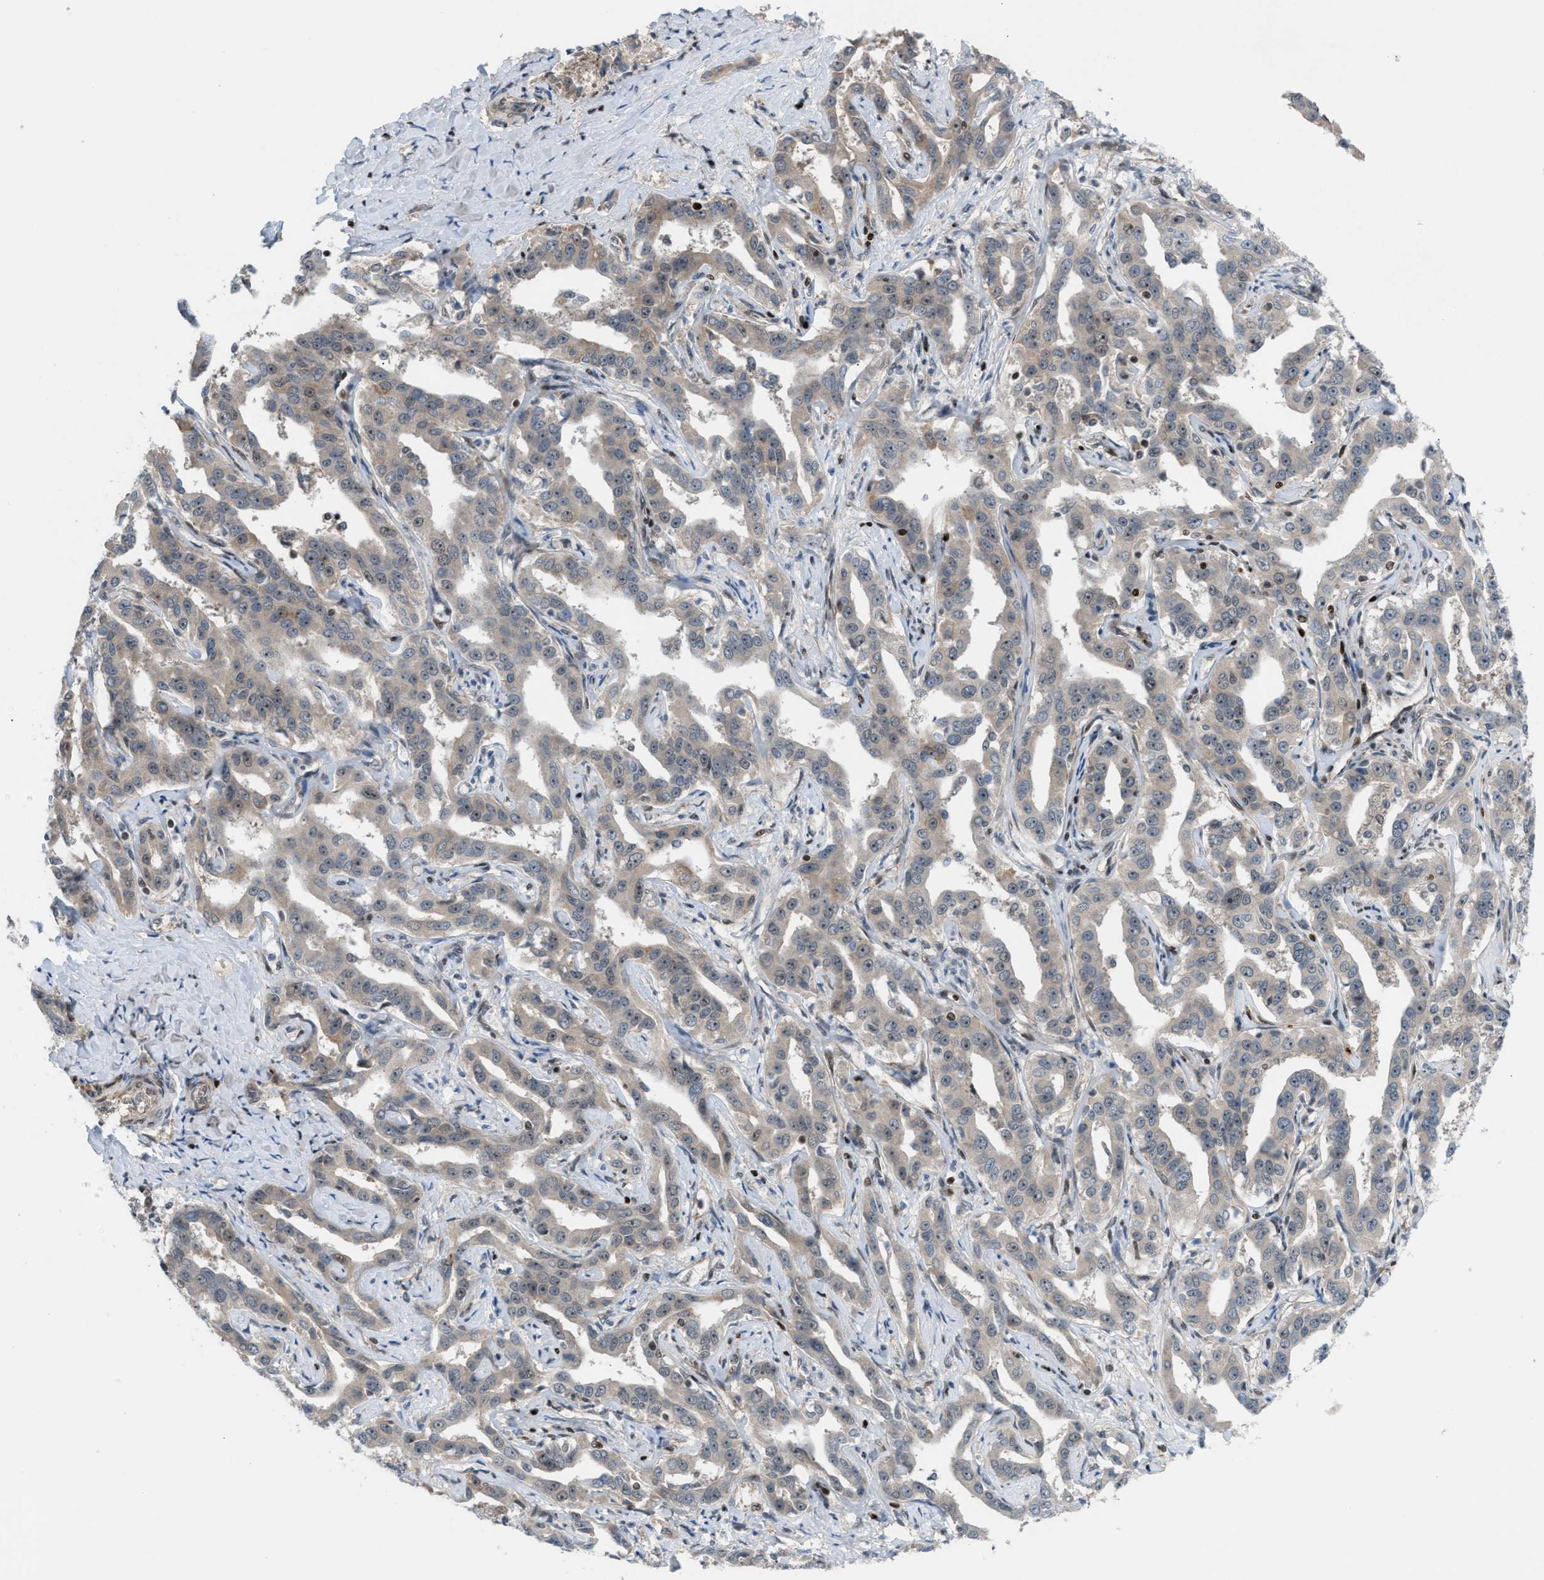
{"staining": {"intensity": "weak", "quantity": "<25%", "location": "cytoplasmic/membranous"}, "tissue": "liver cancer", "cell_type": "Tumor cells", "image_type": "cancer", "snomed": [{"axis": "morphology", "description": "Cholangiocarcinoma"}, {"axis": "topography", "description": "Liver"}], "caption": "The image shows no staining of tumor cells in liver cholangiocarcinoma.", "gene": "ZNF276", "patient": {"sex": "male", "age": 59}}